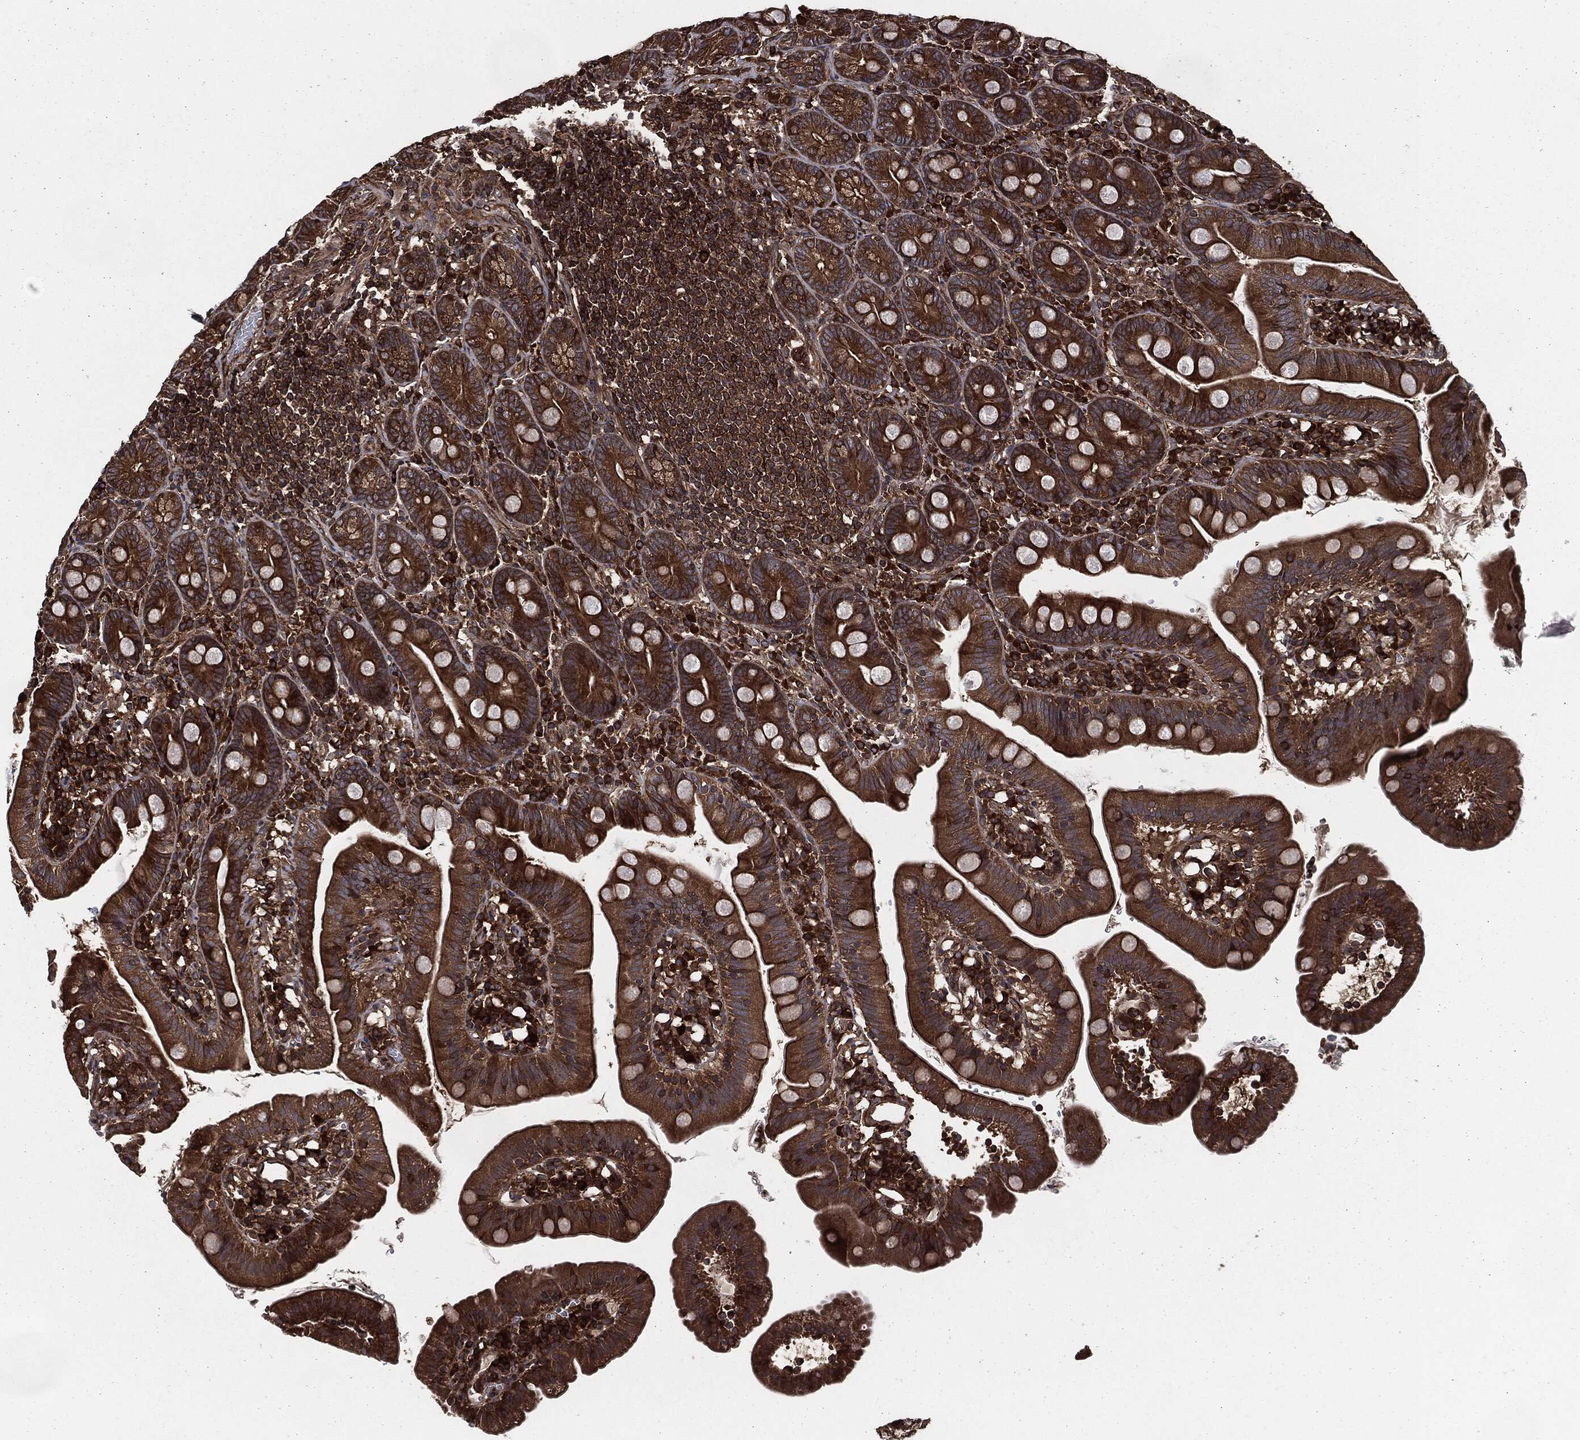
{"staining": {"intensity": "strong", "quantity": ">75%", "location": "cytoplasmic/membranous"}, "tissue": "duodenum", "cell_type": "Glandular cells", "image_type": "normal", "snomed": [{"axis": "morphology", "description": "Normal tissue, NOS"}, {"axis": "topography", "description": "Duodenum"}], "caption": "Human duodenum stained with a protein marker displays strong staining in glandular cells.", "gene": "RAP1GDS1", "patient": {"sex": "female", "age": 67}}